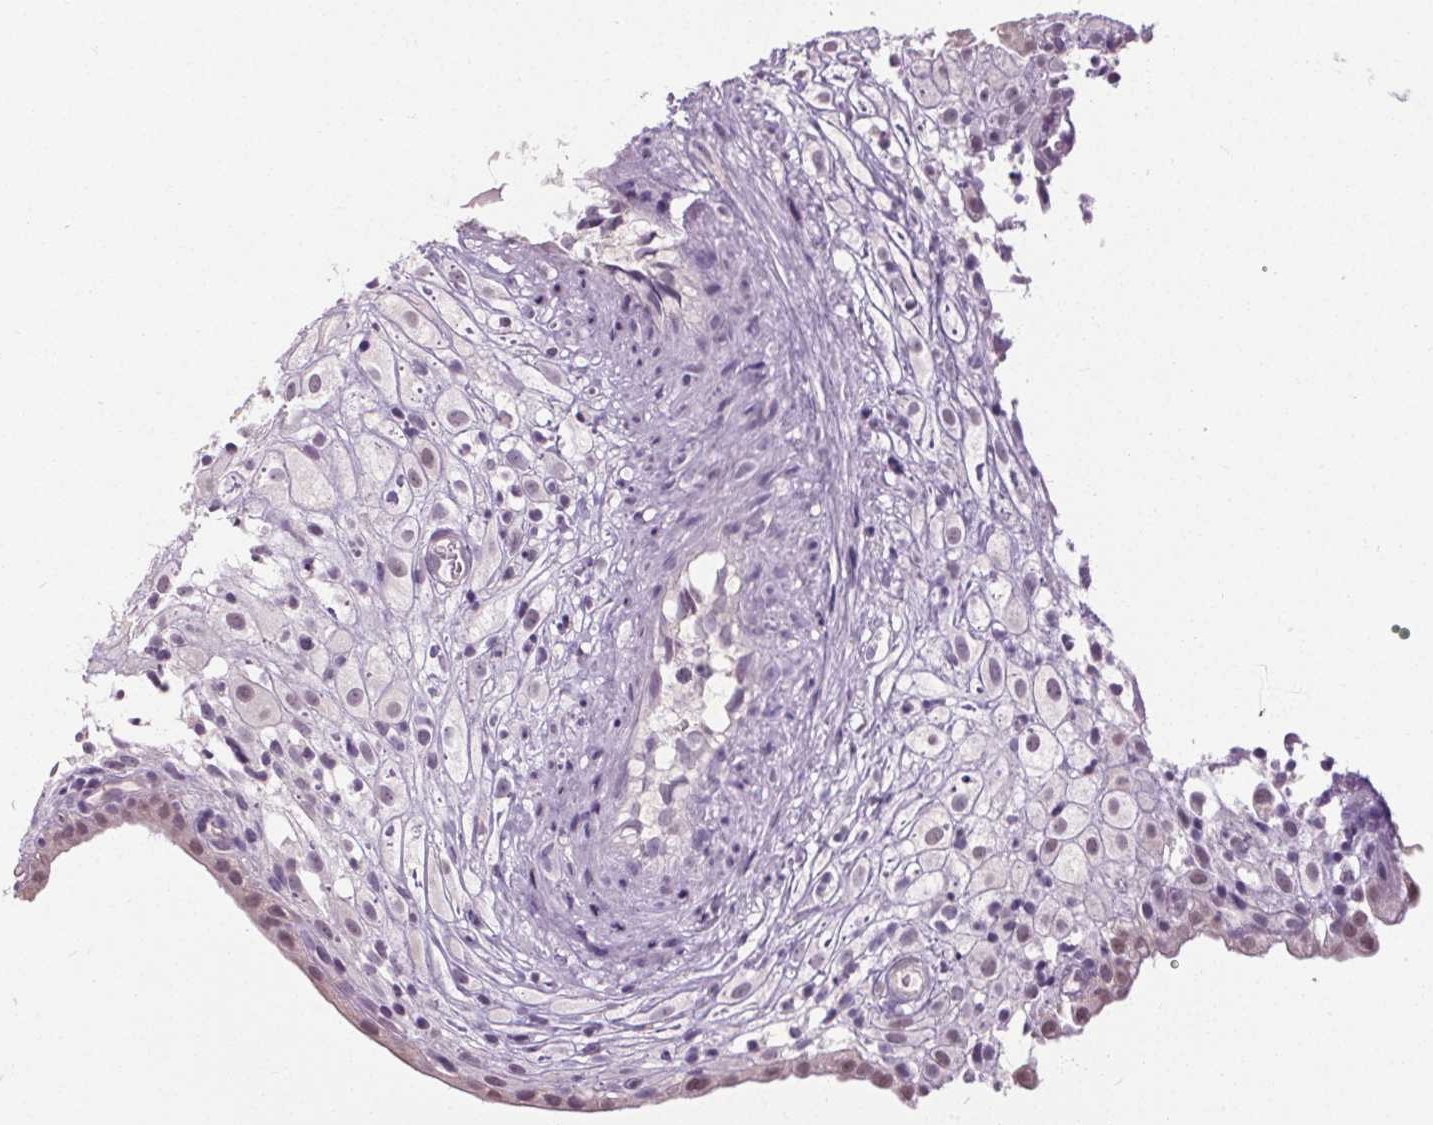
{"staining": {"intensity": "weak", "quantity": "<25%", "location": "nuclear"}, "tissue": "placenta", "cell_type": "Decidual cells", "image_type": "normal", "snomed": [{"axis": "morphology", "description": "Normal tissue, NOS"}, {"axis": "topography", "description": "Placenta"}], "caption": "This micrograph is of benign placenta stained with immunohistochemistry to label a protein in brown with the nuclei are counter-stained blue. There is no staining in decidual cells.", "gene": "SLC2A9", "patient": {"sex": "female", "age": 24}}